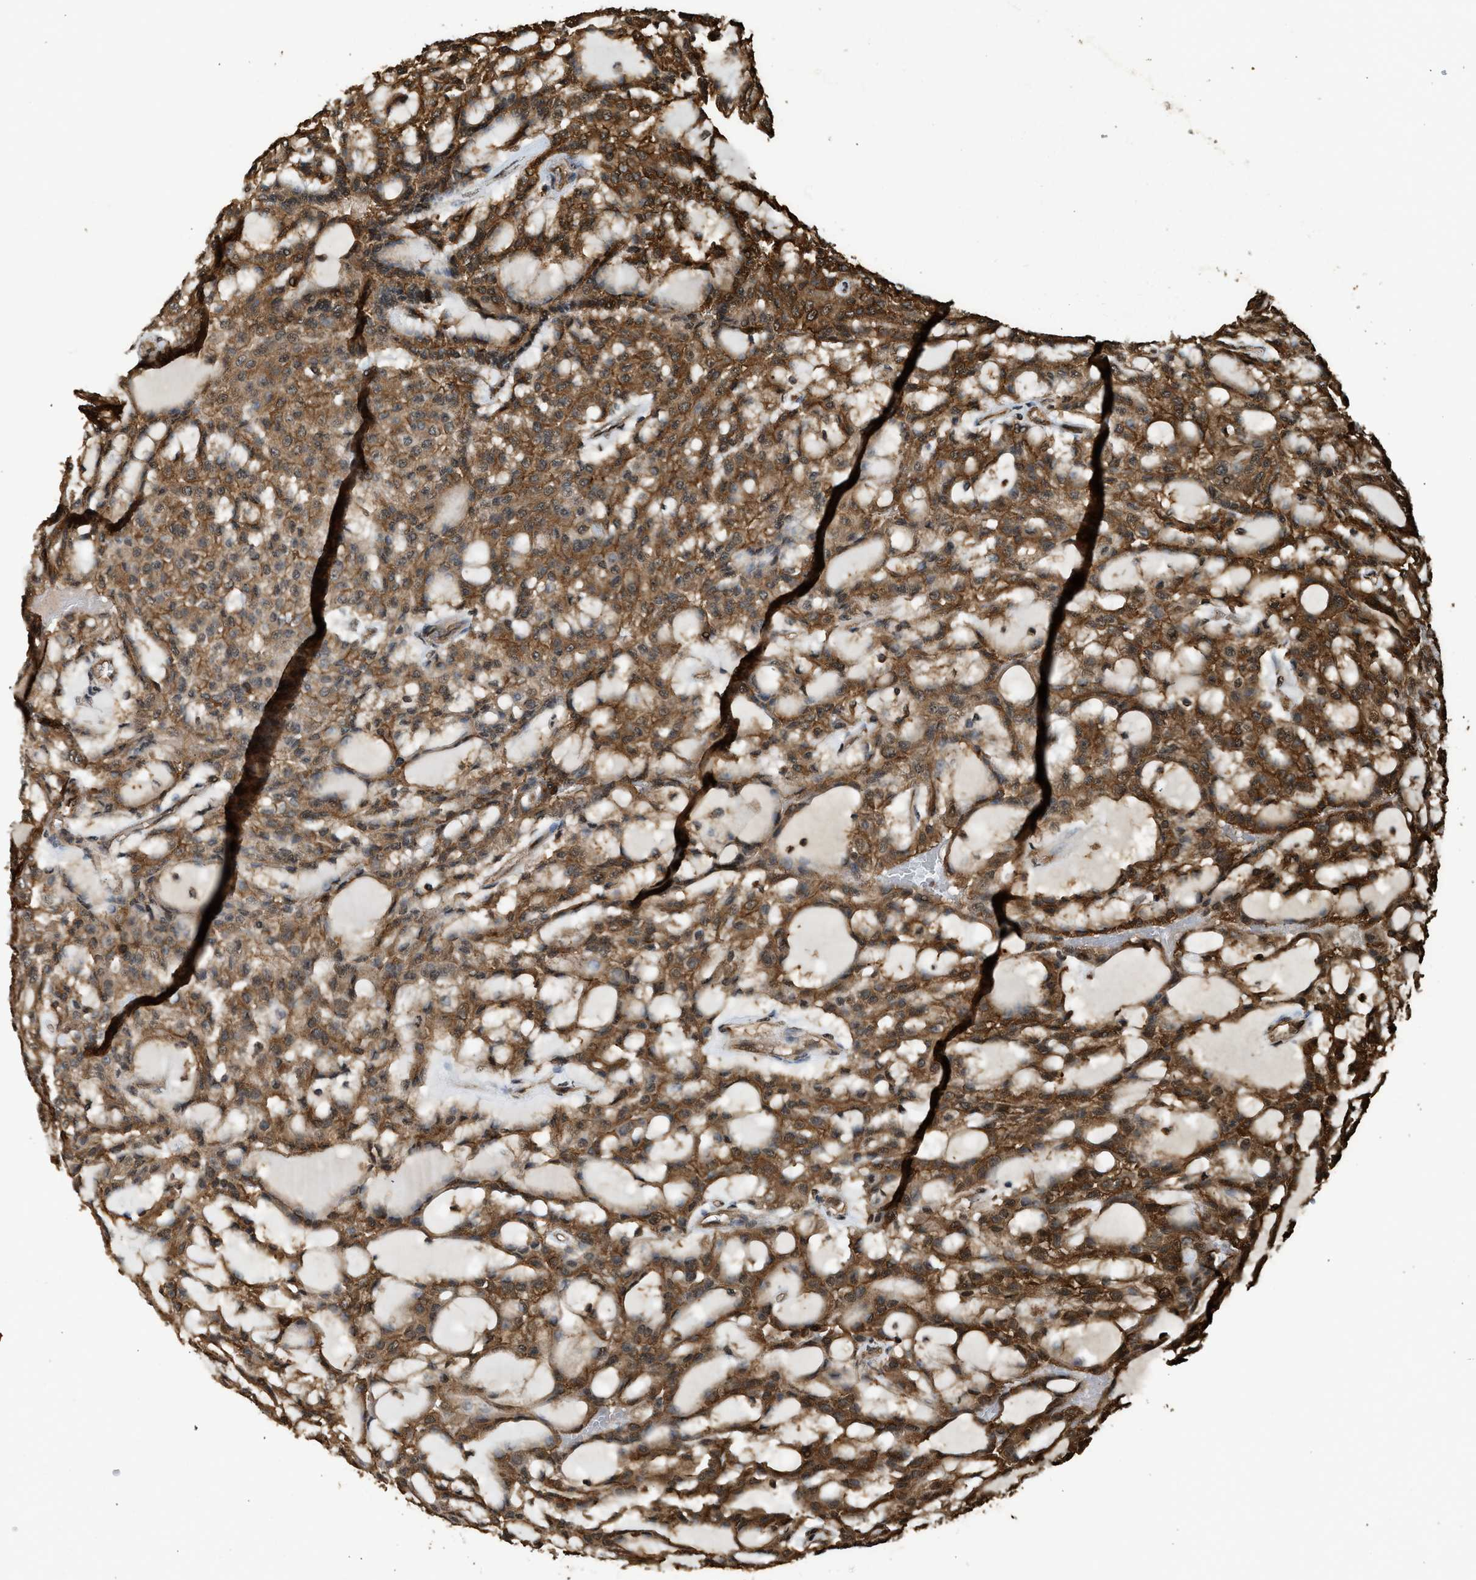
{"staining": {"intensity": "moderate", "quantity": ">75%", "location": "cytoplasmic/membranous"}, "tissue": "renal cancer", "cell_type": "Tumor cells", "image_type": "cancer", "snomed": [{"axis": "morphology", "description": "Adenocarcinoma, NOS"}, {"axis": "topography", "description": "Kidney"}], "caption": "Protein analysis of renal cancer (adenocarcinoma) tissue demonstrates moderate cytoplasmic/membranous staining in about >75% of tumor cells. The staining is performed using DAB (3,3'-diaminobenzidine) brown chromogen to label protein expression. The nuclei are counter-stained blue using hematoxylin.", "gene": "MYBL2", "patient": {"sex": "male", "age": 63}}